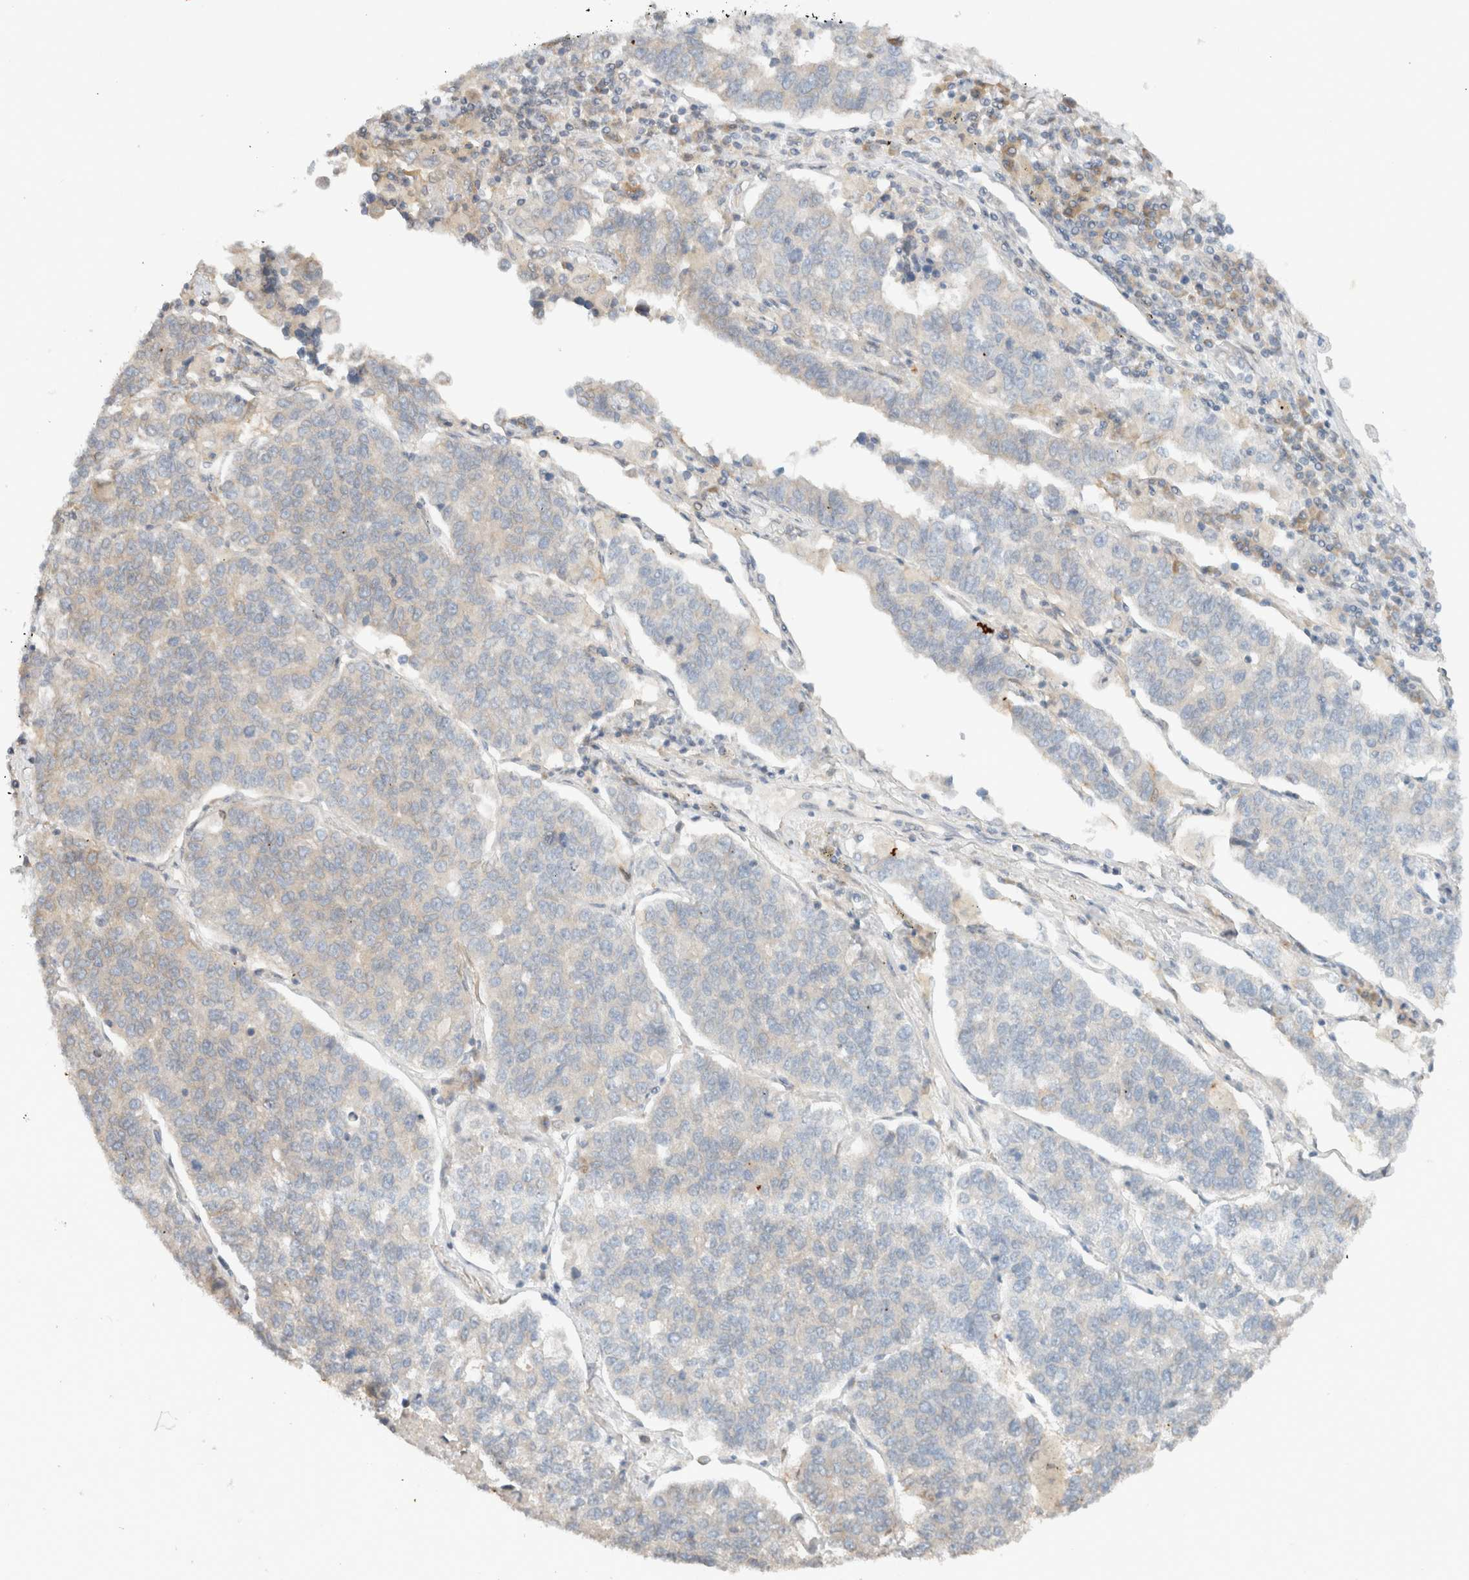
{"staining": {"intensity": "negative", "quantity": "none", "location": "none"}, "tissue": "lung cancer", "cell_type": "Tumor cells", "image_type": "cancer", "snomed": [{"axis": "morphology", "description": "Adenocarcinoma, NOS"}, {"axis": "topography", "description": "Lung"}], "caption": "A high-resolution image shows immunohistochemistry (IHC) staining of lung cancer, which reveals no significant staining in tumor cells.", "gene": "ARFGEF2", "patient": {"sex": "male", "age": 49}}